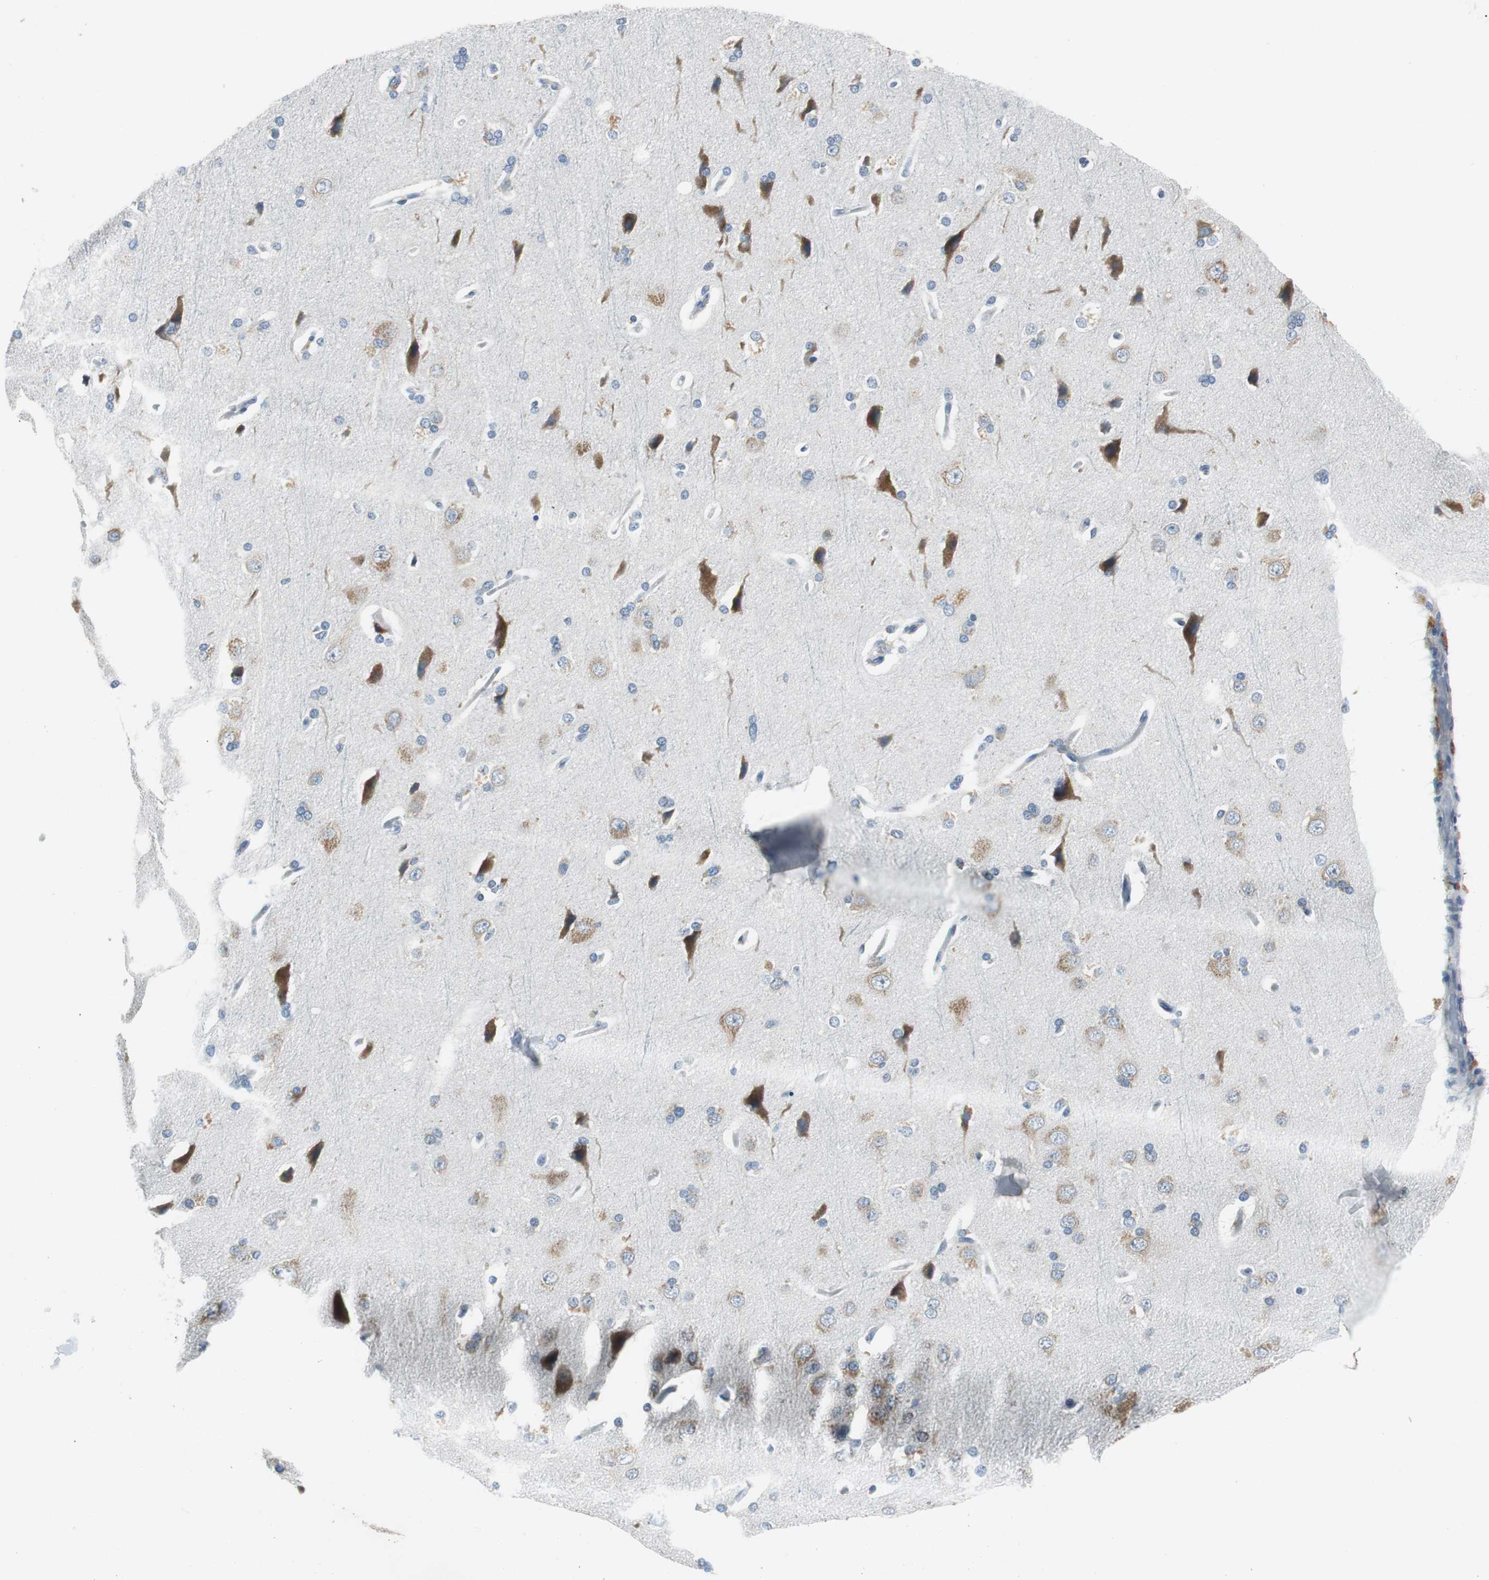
{"staining": {"intensity": "negative", "quantity": "none", "location": "none"}, "tissue": "cerebral cortex", "cell_type": "Endothelial cells", "image_type": "normal", "snomed": [{"axis": "morphology", "description": "Normal tissue, NOS"}, {"axis": "topography", "description": "Cerebral cortex"}], "caption": "Immunohistochemistry (IHC) photomicrograph of normal human cerebral cortex stained for a protein (brown), which exhibits no positivity in endothelial cells.", "gene": "PLAA", "patient": {"sex": "male", "age": 62}}